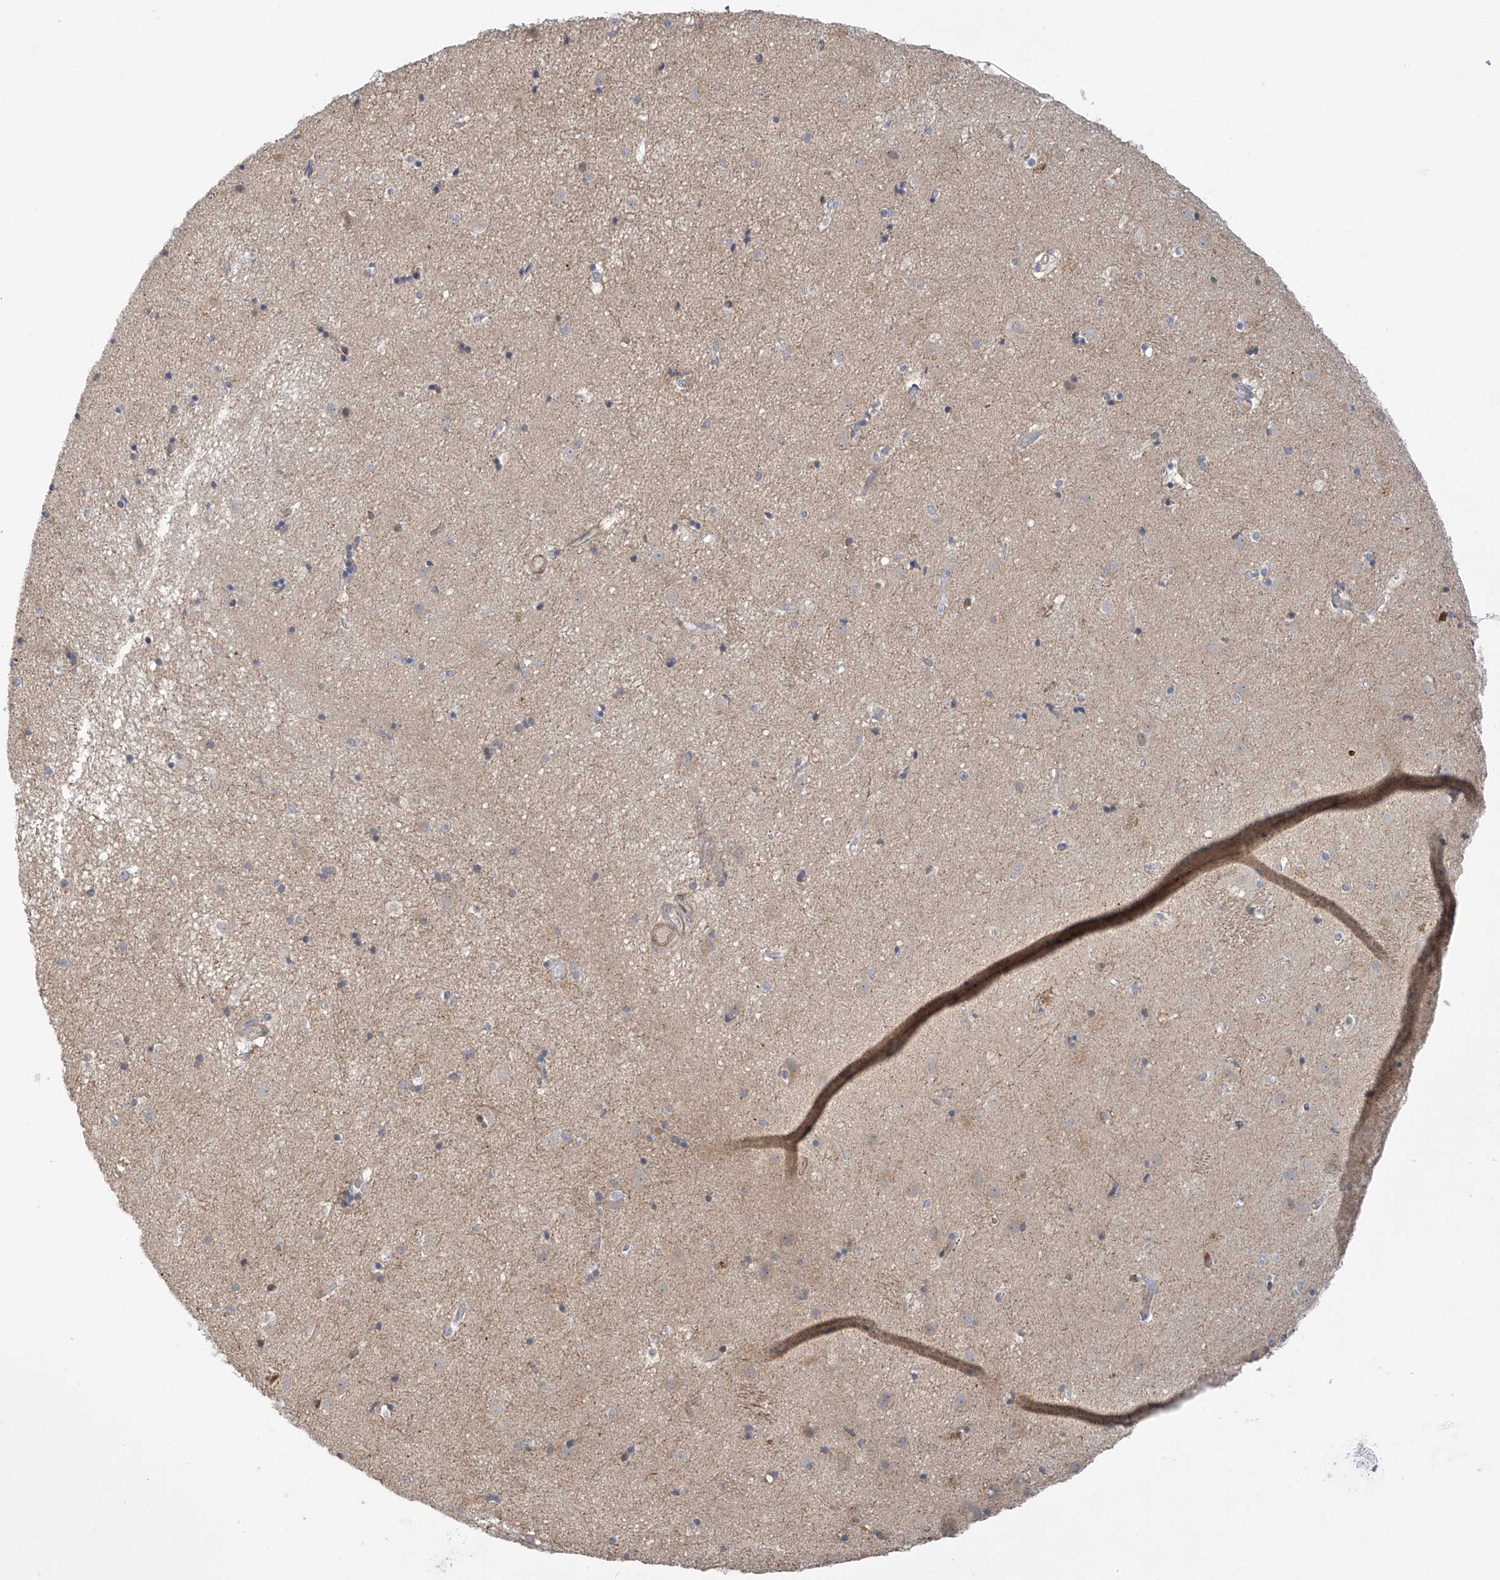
{"staining": {"intensity": "weak", "quantity": "<25%", "location": "cytoplasmic/membranous"}, "tissue": "caudate", "cell_type": "Glial cells", "image_type": "normal", "snomed": [{"axis": "morphology", "description": "Normal tissue, NOS"}, {"axis": "topography", "description": "Lateral ventricle wall"}], "caption": "A high-resolution image shows immunohistochemistry staining of normal caudate, which demonstrates no significant expression in glial cells.", "gene": "ZNF641", "patient": {"sex": "male", "age": 70}}